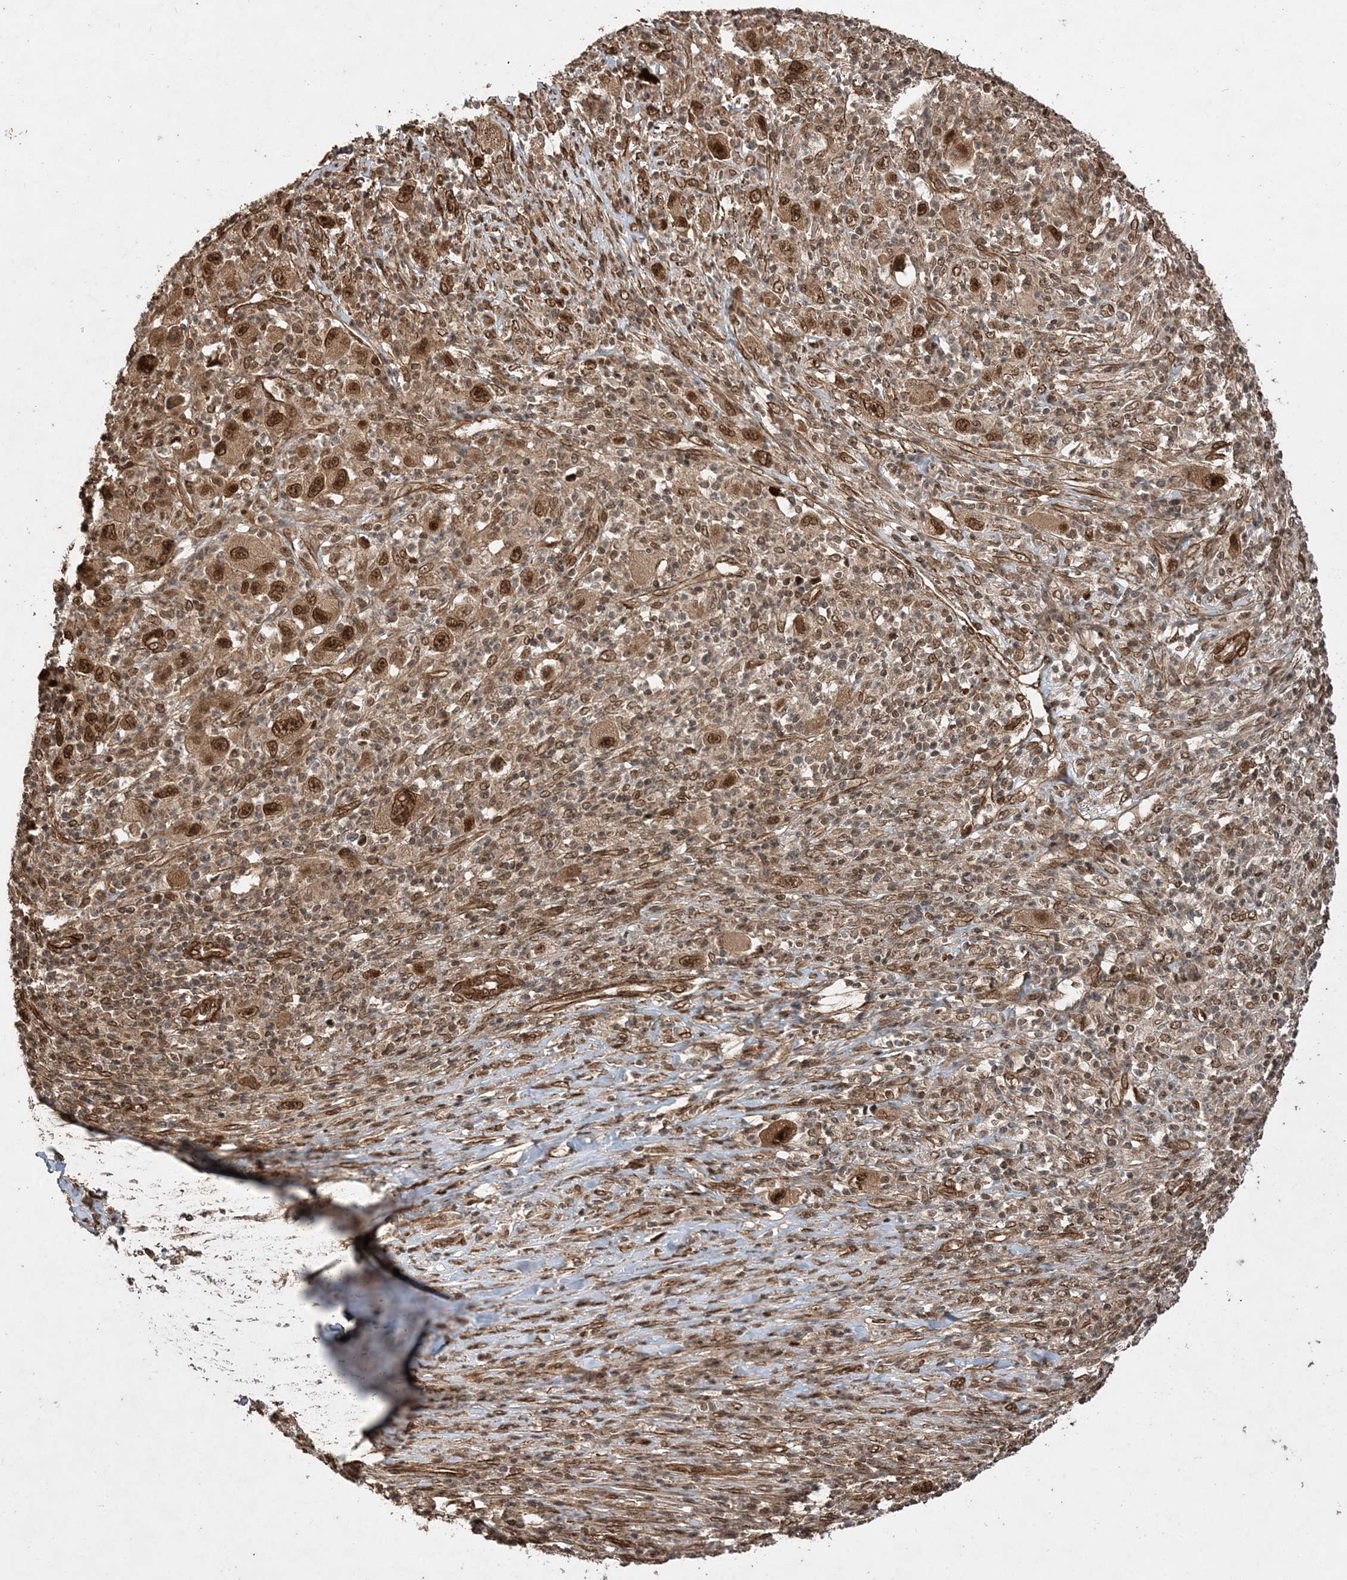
{"staining": {"intensity": "strong", "quantity": ">75%", "location": "cytoplasmic/membranous,nuclear"}, "tissue": "melanoma", "cell_type": "Tumor cells", "image_type": "cancer", "snomed": [{"axis": "morphology", "description": "Malignant melanoma, Metastatic site"}, {"axis": "topography", "description": "Skin"}], "caption": "Human malignant melanoma (metastatic site) stained for a protein (brown) displays strong cytoplasmic/membranous and nuclear positive positivity in about >75% of tumor cells.", "gene": "ETAA1", "patient": {"sex": "female", "age": 56}}